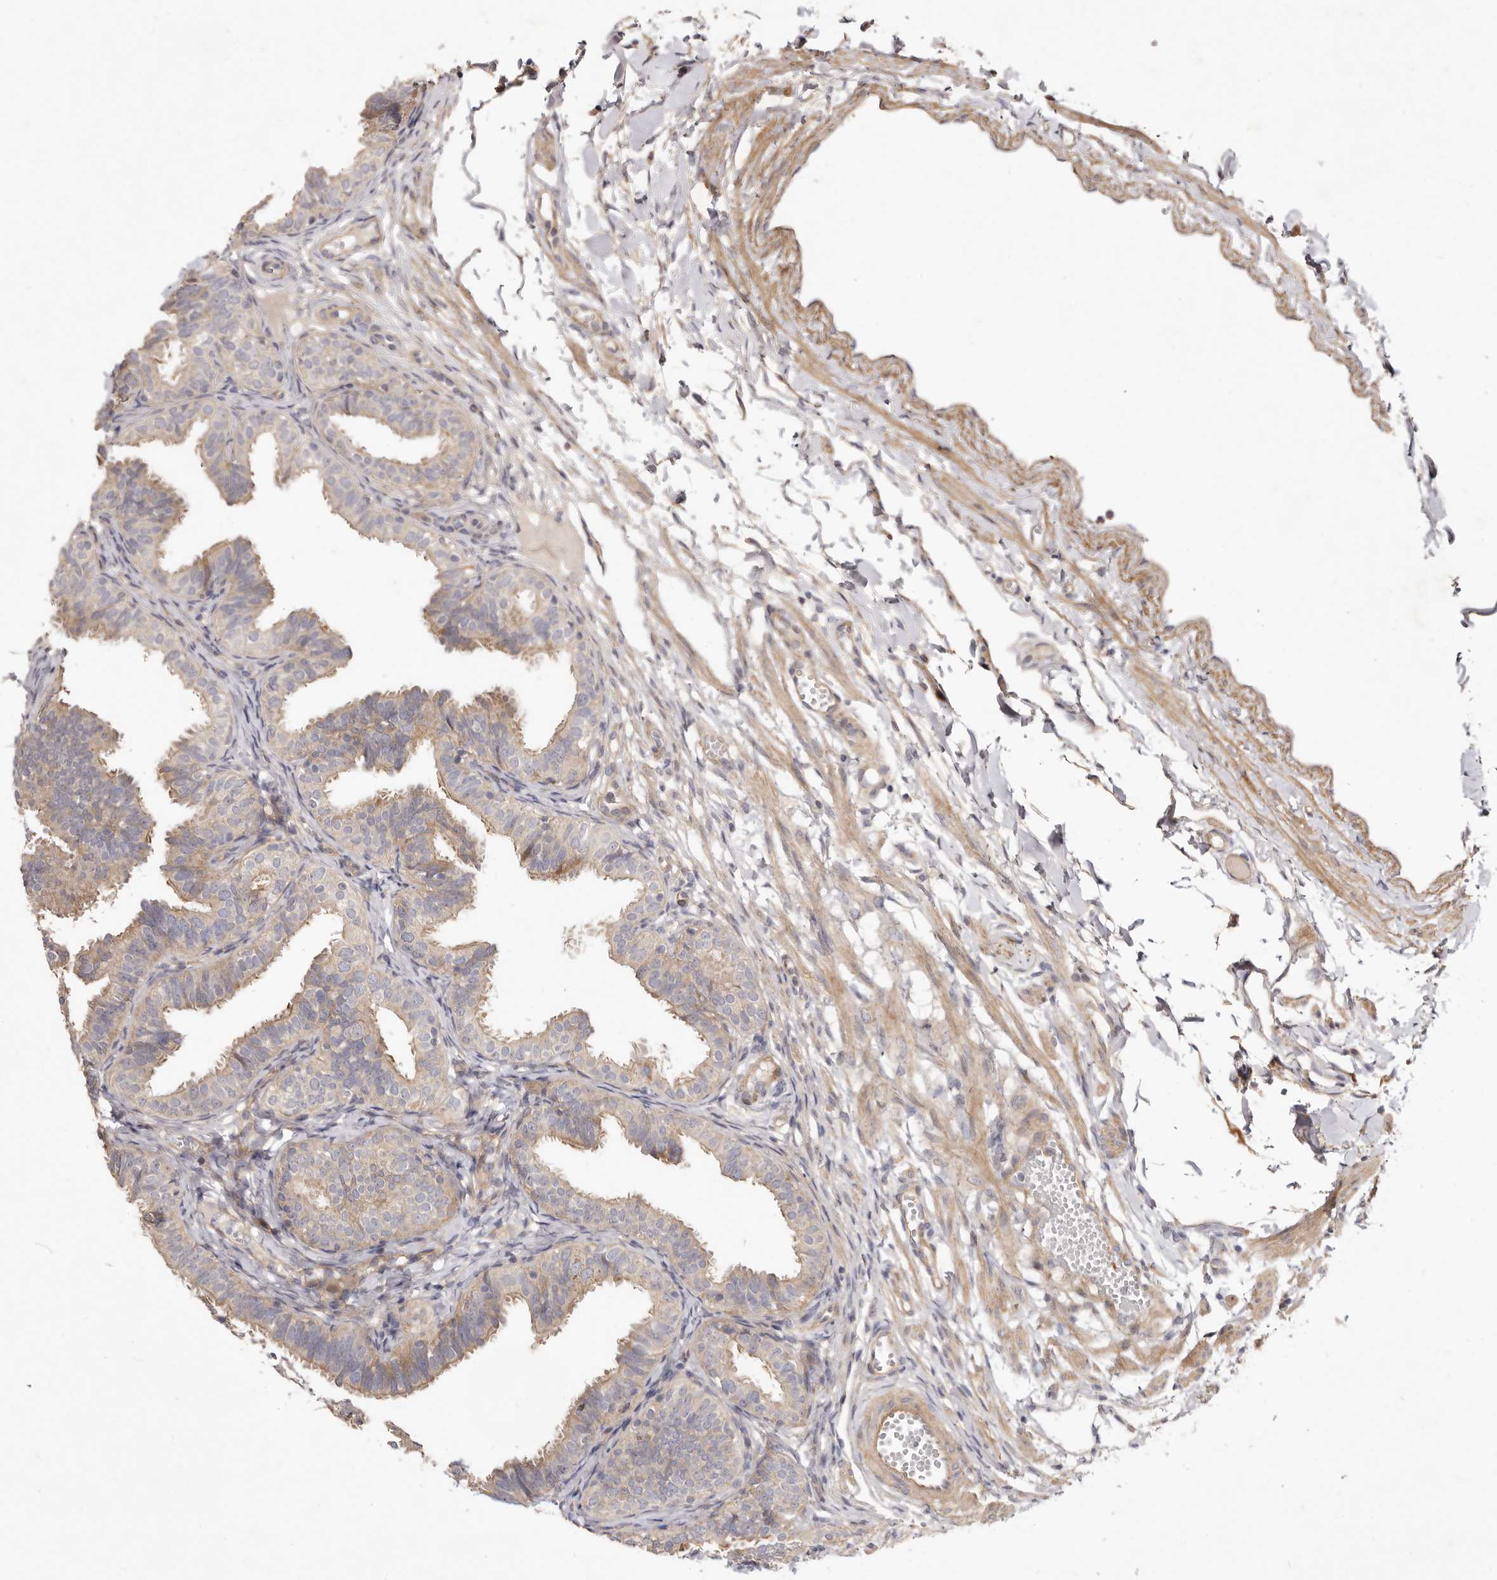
{"staining": {"intensity": "weak", "quantity": "25%-75%", "location": "cytoplasmic/membranous"}, "tissue": "fallopian tube", "cell_type": "Glandular cells", "image_type": "normal", "snomed": [{"axis": "morphology", "description": "Normal tissue, NOS"}, {"axis": "topography", "description": "Fallopian tube"}], "caption": "Fallopian tube stained with DAB immunohistochemistry (IHC) displays low levels of weak cytoplasmic/membranous staining in about 25%-75% of glandular cells.", "gene": "ADAMTS9", "patient": {"sex": "female", "age": 35}}